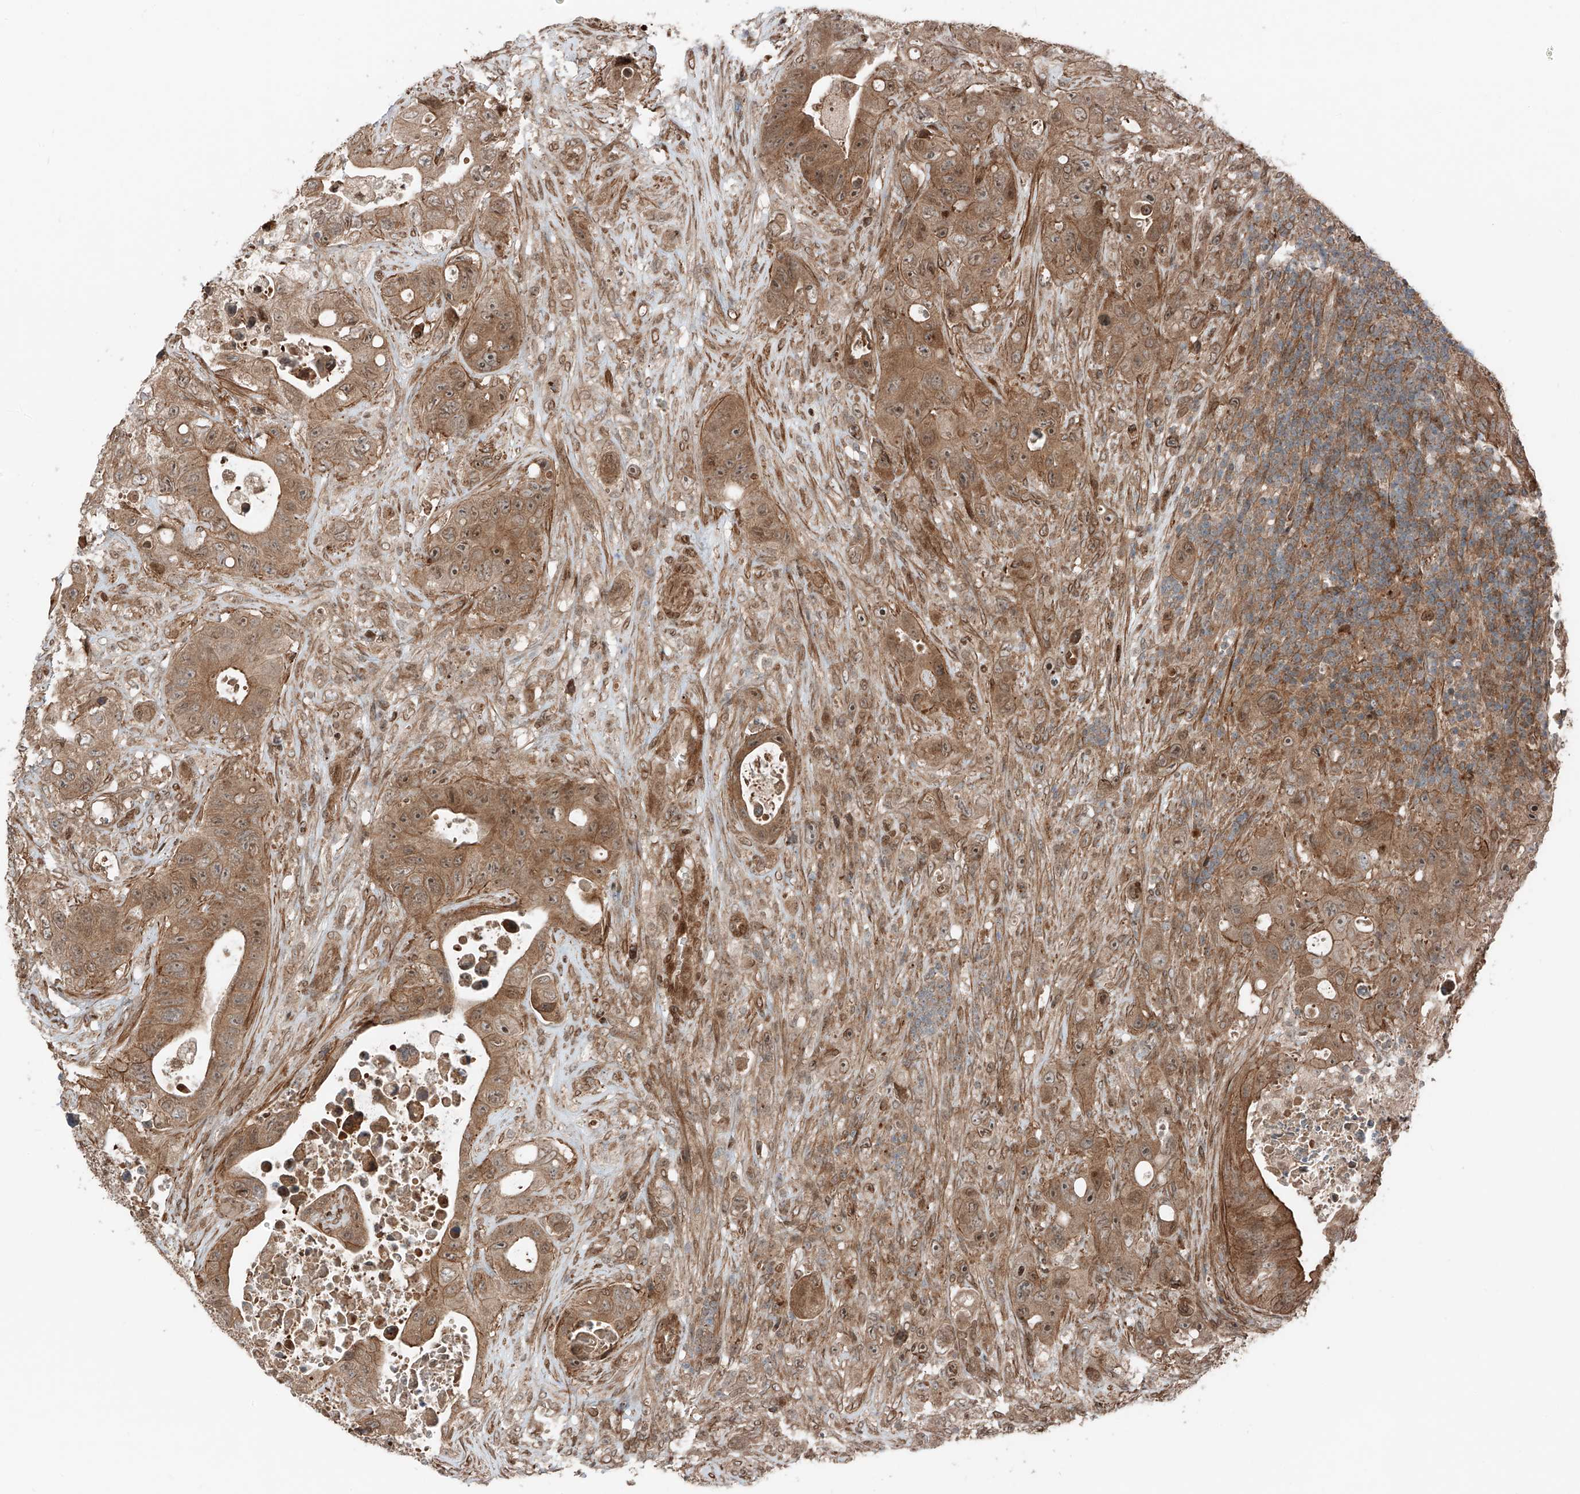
{"staining": {"intensity": "moderate", "quantity": ">75%", "location": "cytoplasmic/membranous"}, "tissue": "colorectal cancer", "cell_type": "Tumor cells", "image_type": "cancer", "snomed": [{"axis": "morphology", "description": "Adenocarcinoma, NOS"}, {"axis": "topography", "description": "Colon"}], "caption": "Colorectal adenocarcinoma stained for a protein (brown) reveals moderate cytoplasmic/membranous positive positivity in about >75% of tumor cells.", "gene": "CEP162", "patient": {"sex": "female", "age": 46}}